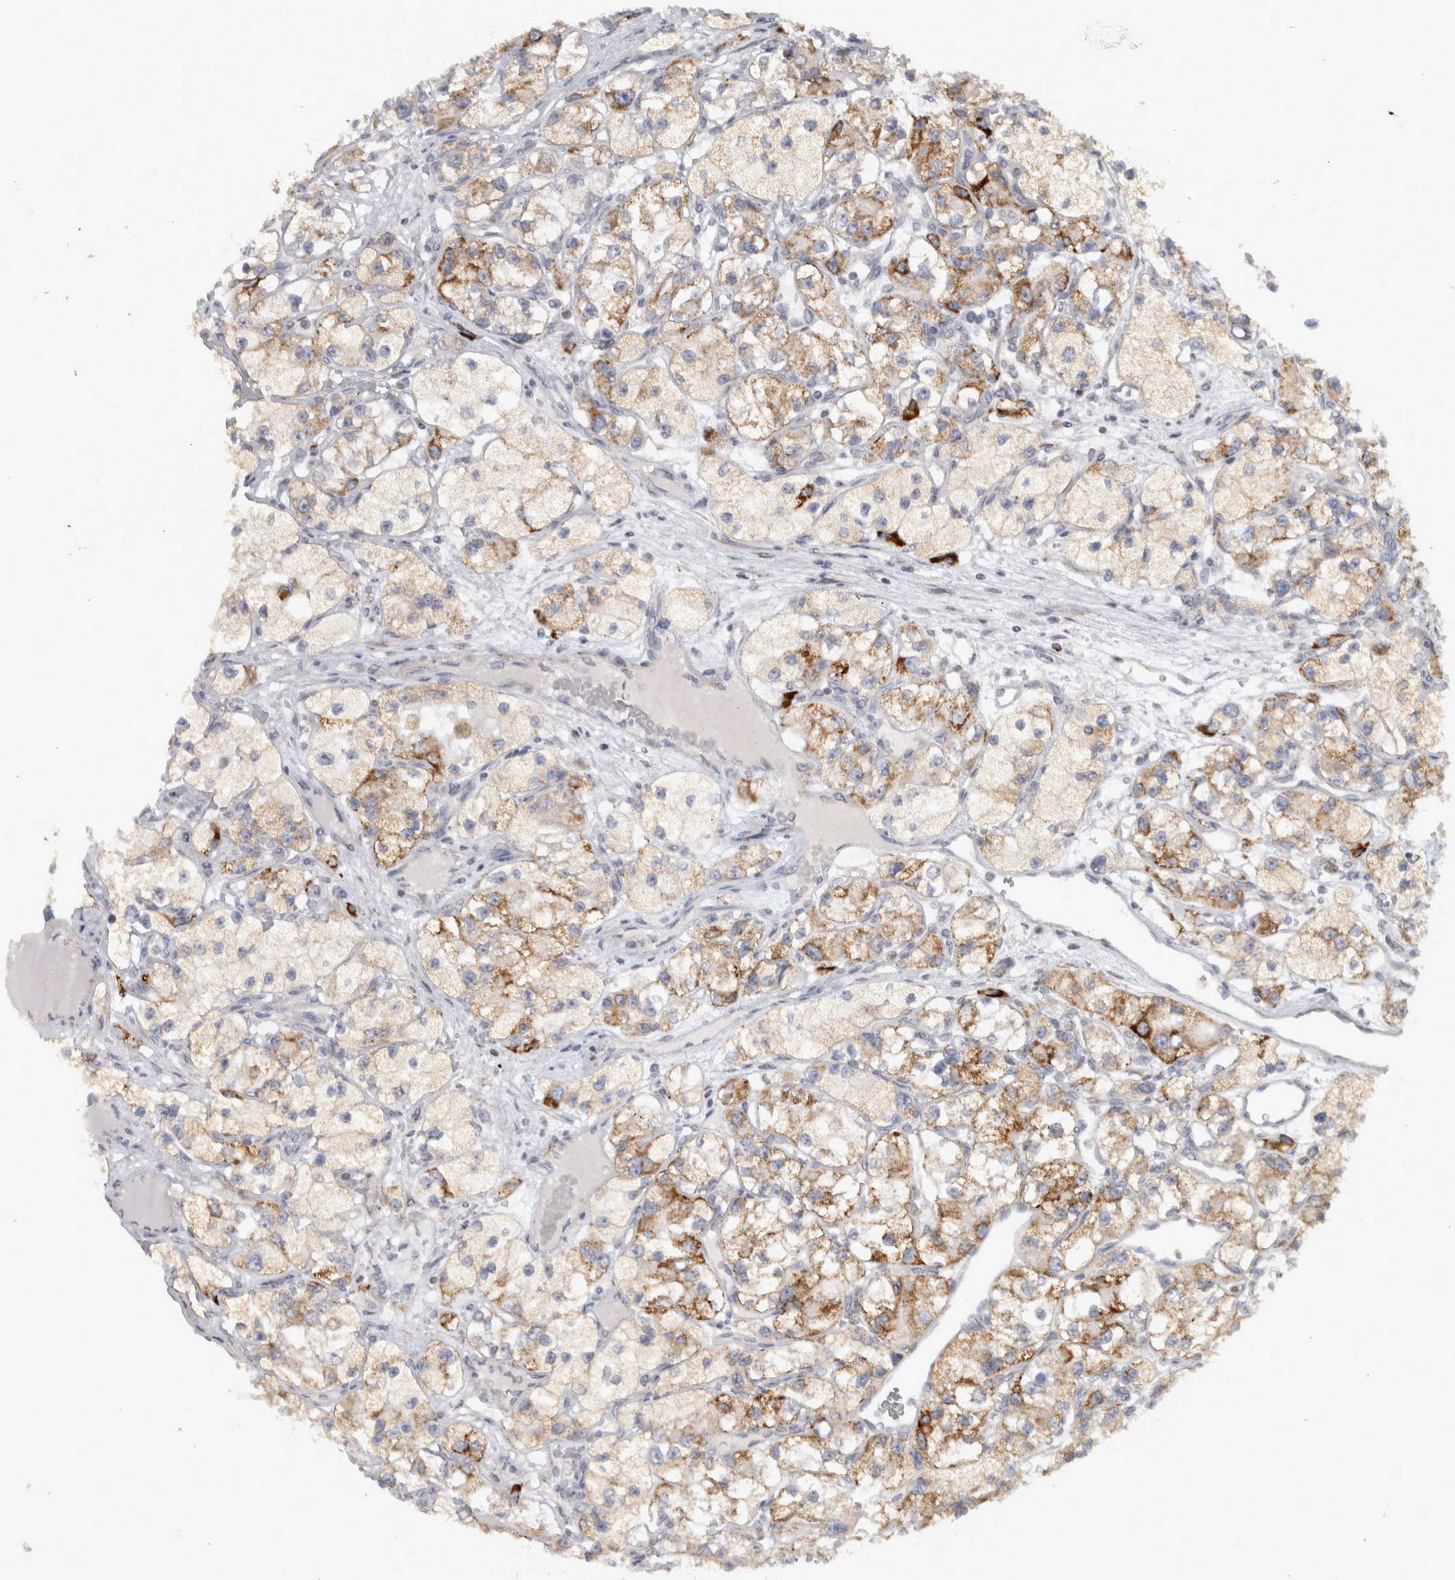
{"staining": {"intensity": "moderate", "quantity": ">75%", "location": "cytoplasmic/membranous"}, "tissue": "renal cancer", "cell_type": "Tumor cells", "image_type": "cancer", "snomed": [{"axis": "morphology", "description": "Adenocarcinoma, NOS"}, {"axis": "topography", "description": "Kidney"}], "caption": "The immunohistochemical stain labels moderate cytoplasmic/membranous staining in tumor cells of adenocarcinoma (renal) tissue. (Brightfield microscopy of DAB IHC at high magnification).", "gene": "RAB18", "patient": {"sex": "female", "age": 57}}